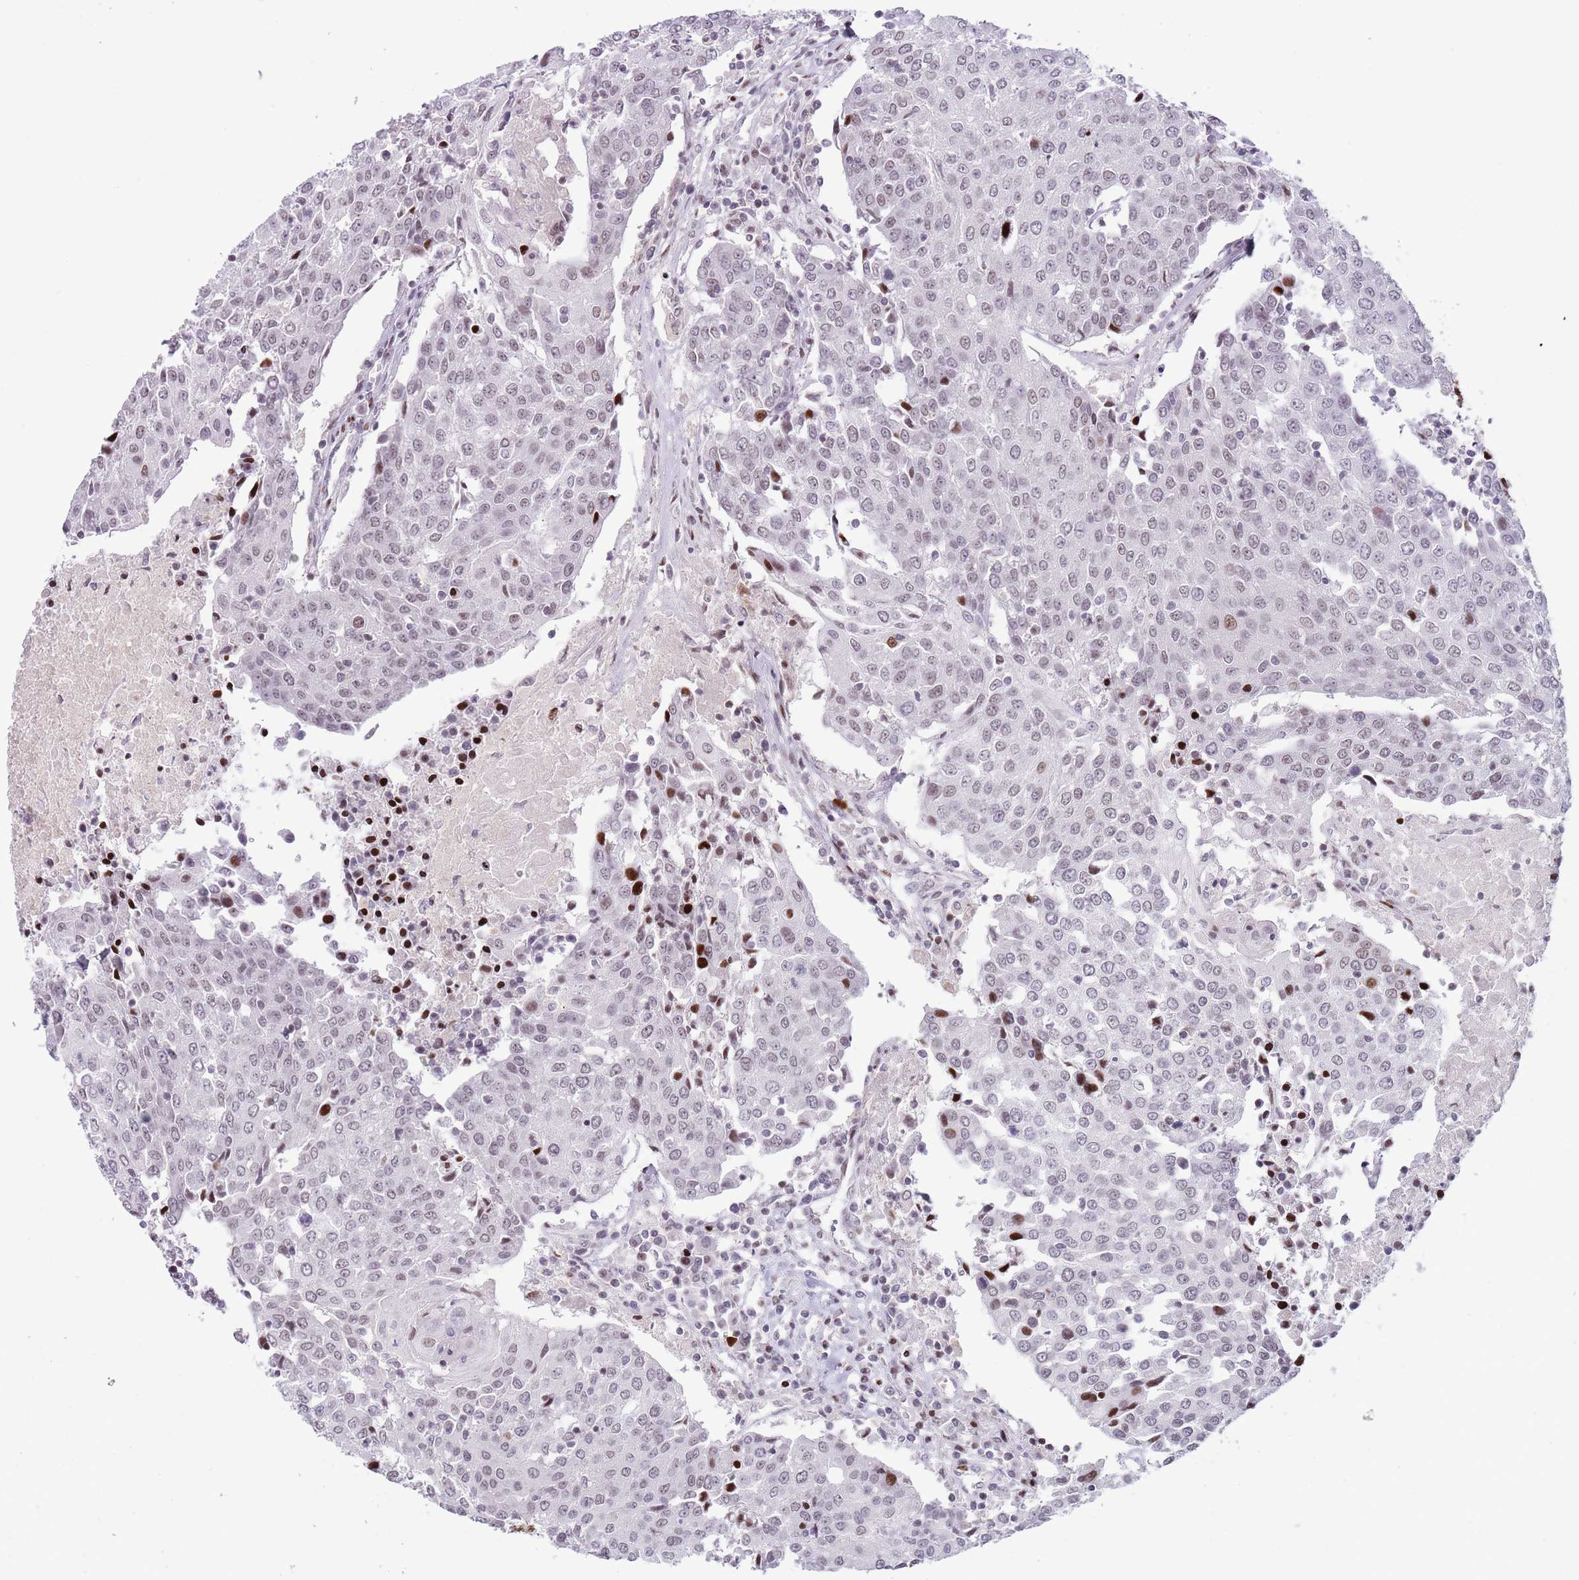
{"staining": {"intensity": "strong", "quantity": "25%-75%", "location": "nuclear"}, "tissue": "urothelial cancer", "cell_type": "Tumor cells", "image_type": "cancer", "snomed": [{"axis": "morphology", "description": "Urothelial carcinoma, High grade"}, {"axis": "topography", "description": "Urinary bladder"}], "caption": "Tumor cells display strong nuclear expression in about 25%-75% of cells in urothelial carcinoma (high-grade).", "gene": "MFSD10", "patient": {"sex": "female", "age": 85}}